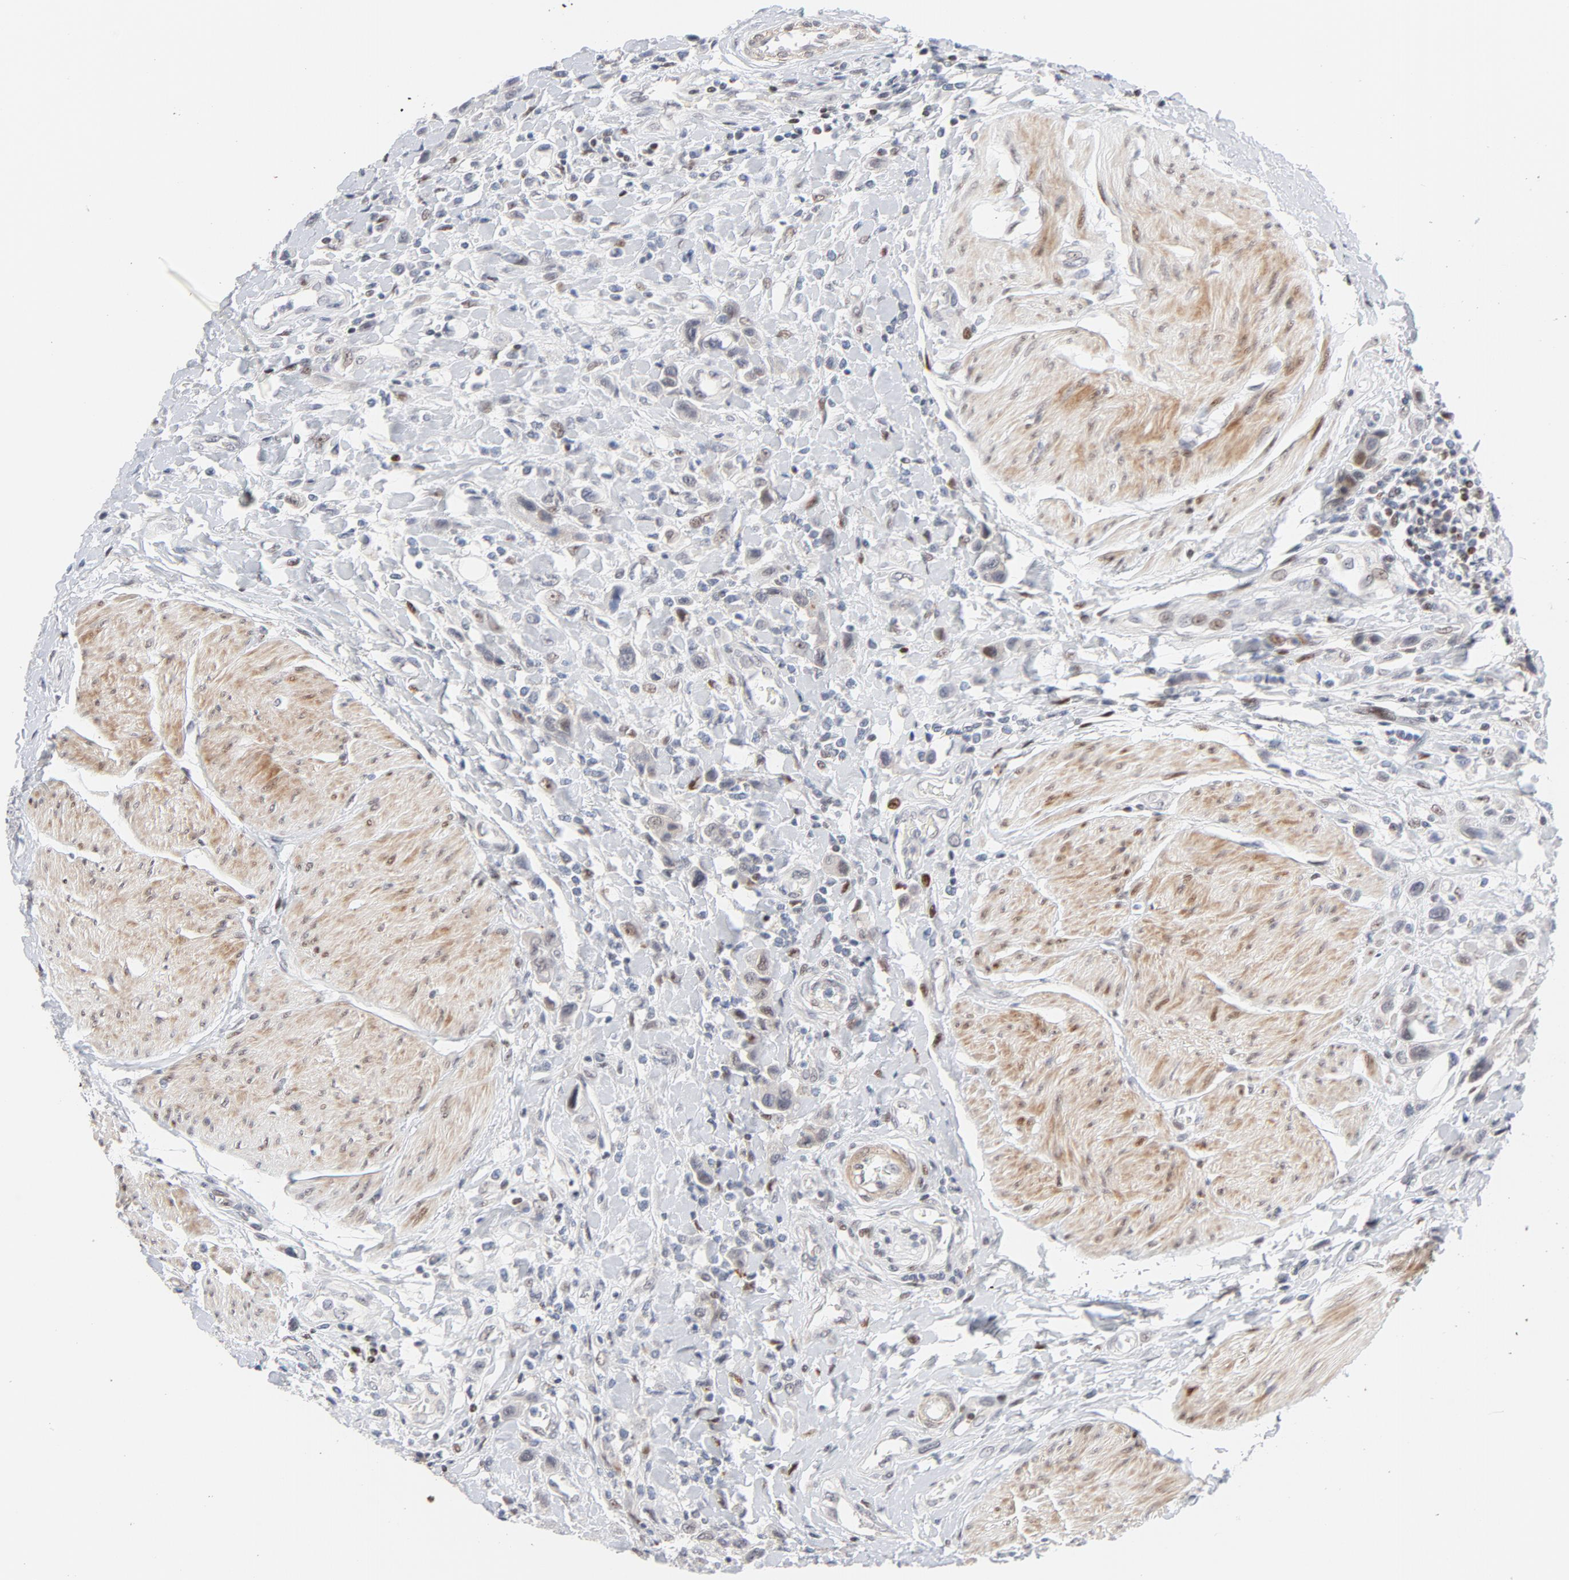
{"staining": {"intensity": "weak", "quantity": "<25%", "location": "nuclear"}, "tissue": "urothelial cancer", "cell_type": "Tumor cells", "image_type": "cancer", "snomed": [{"axis": "morphology", "description": "Urothelial carcinoma, High grade"}, {"axis": "topography", "description": "Urinary bladder"}], "caption": "Tumor cells are negative for protein expression in human urothelial cancer. The staining was performed using DAB to visualize the protein expression in brown, while the nuclei were stained in blue with hematoxylin (Magnification: 20x).", "gene": "NFIC", "patient": {"sex": "male", "age": 50}}